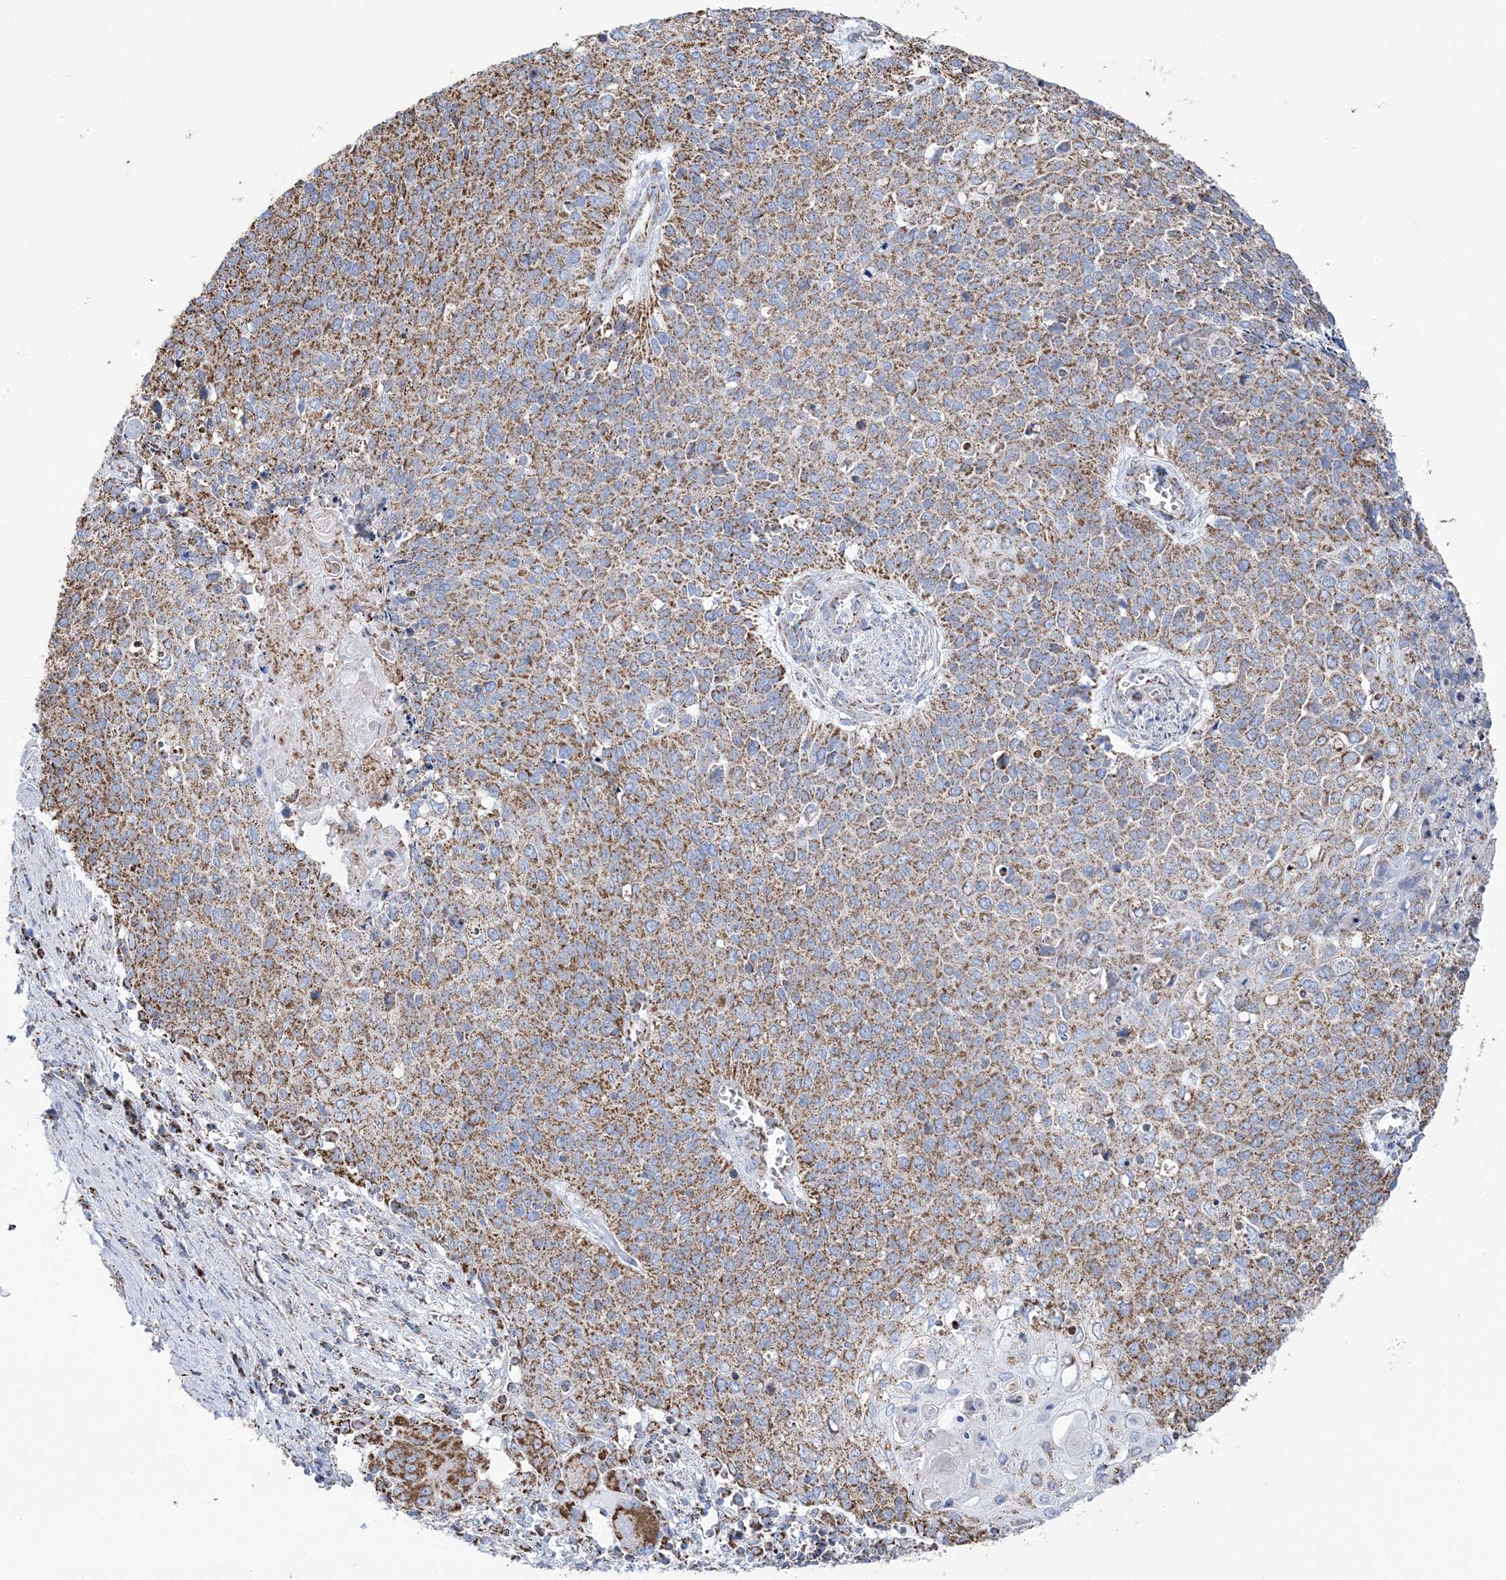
{"staining": {"intensity": "moderate", "quantity": ">75%", "location": "cytoplasmic/membranous"}, "tissue": "cervical cancer", "cell_type": "Tumor cells", "image_type": "cancer", "snomed": [{"axis": "morphology", "description": "Squamous cell carcinoma, NOS"}, {"axis": "topography", "description": "Cervix"}], "caption": "There is medium levels of moderate cytoplasmic/membranous staining in tumor cells of cervical squamous cell carcinoma, as demonstrated by immunohistochemical staining (brown color).", "gene": "GTPBP8", "patient": {"sex": "female", "age": 39}}